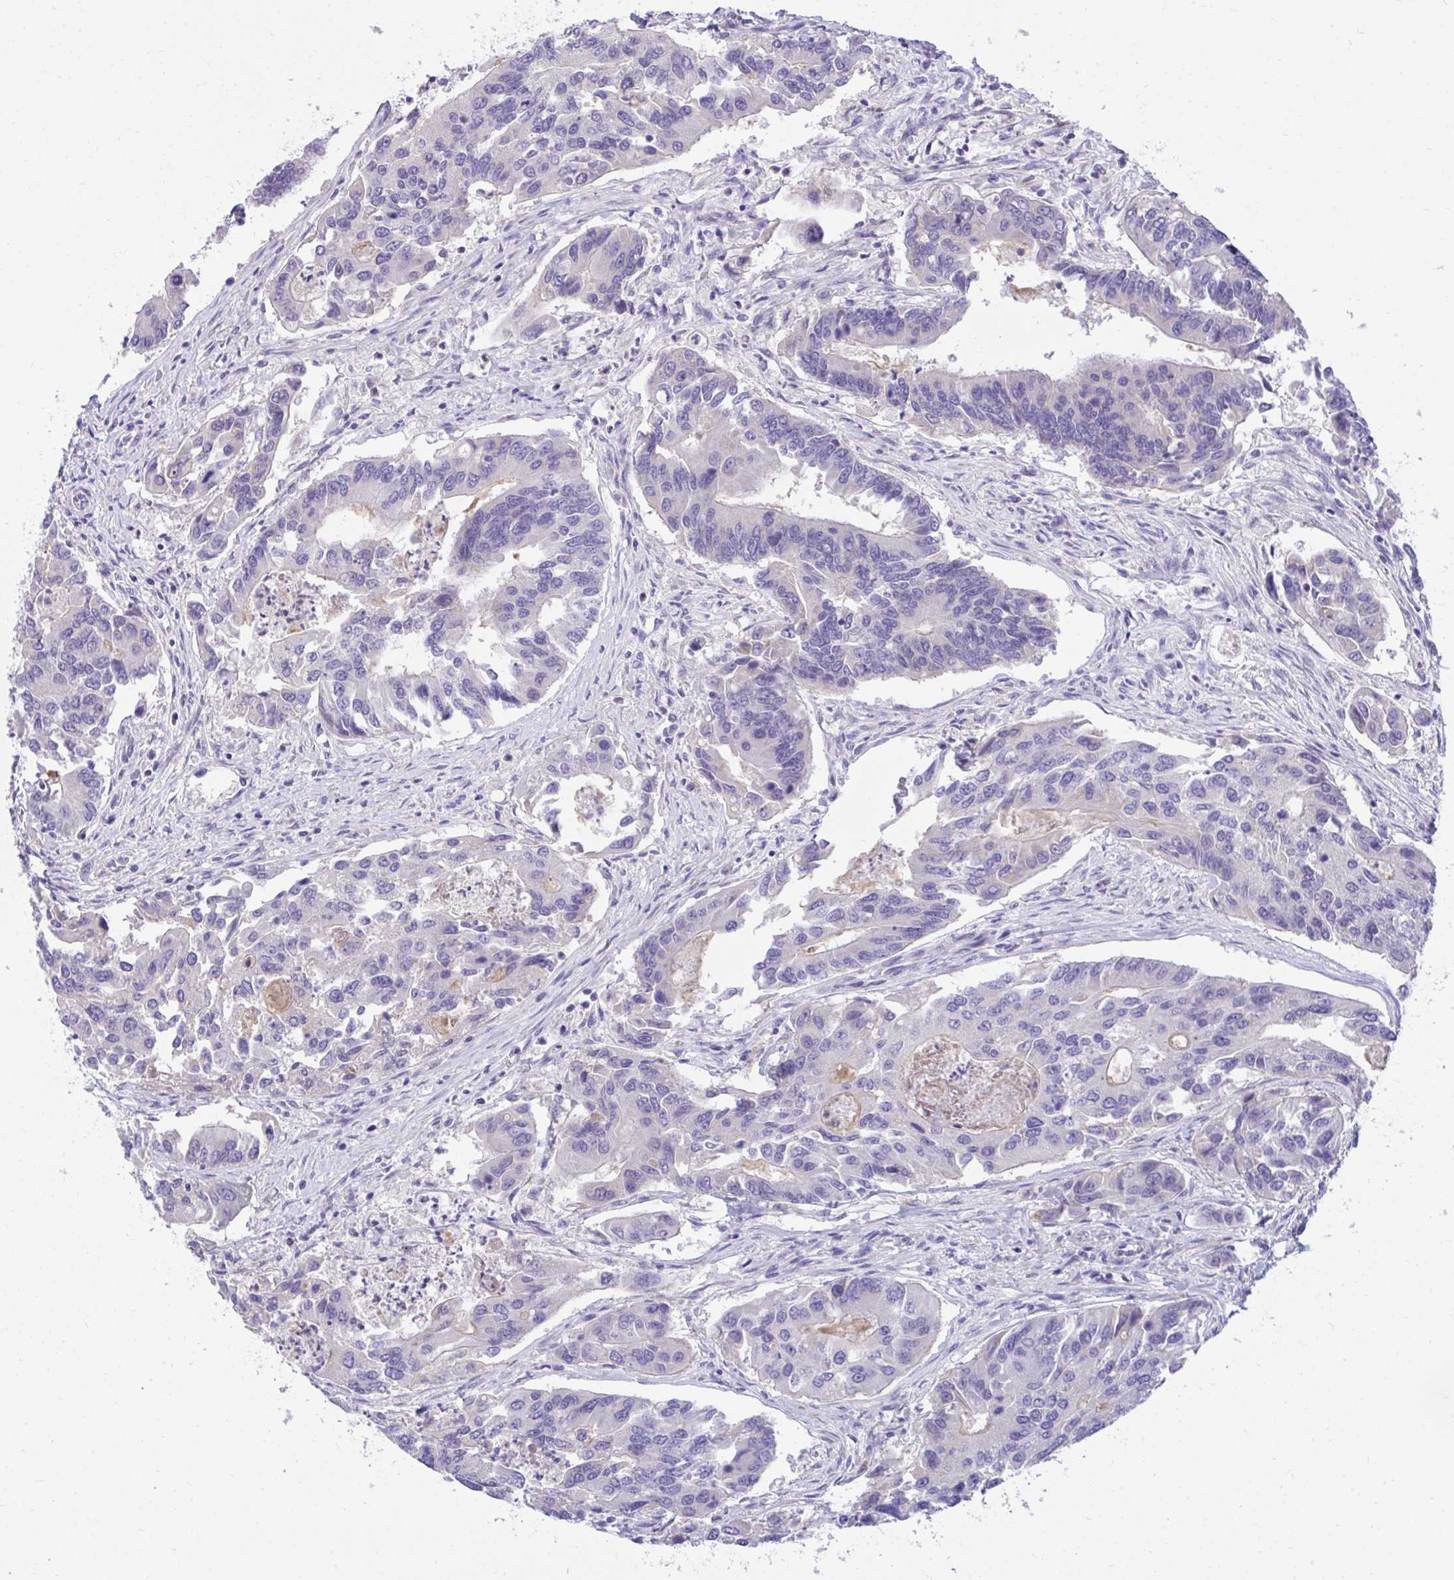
{"staining": {"intensity": "negative", "quantity": "none", "location": "none"}, "tissue": "colorectal cancer", "cell_type": "Tumor cells", "image_type": "cancer", "snomed": [{"axis": "morphology", "description": "Adenocarcinoma, NOS"}, {"axis": "topography", "description": "Colon"}], "caption": "DAB (3,3'-diaminobenzidine) immunohistochemical staining of adenocarcinoma (colorectal) demonstrates no significant staining in tumor cells.", "gene": "TMCO5A", "patient": {"sex": "female", "age": 67}}